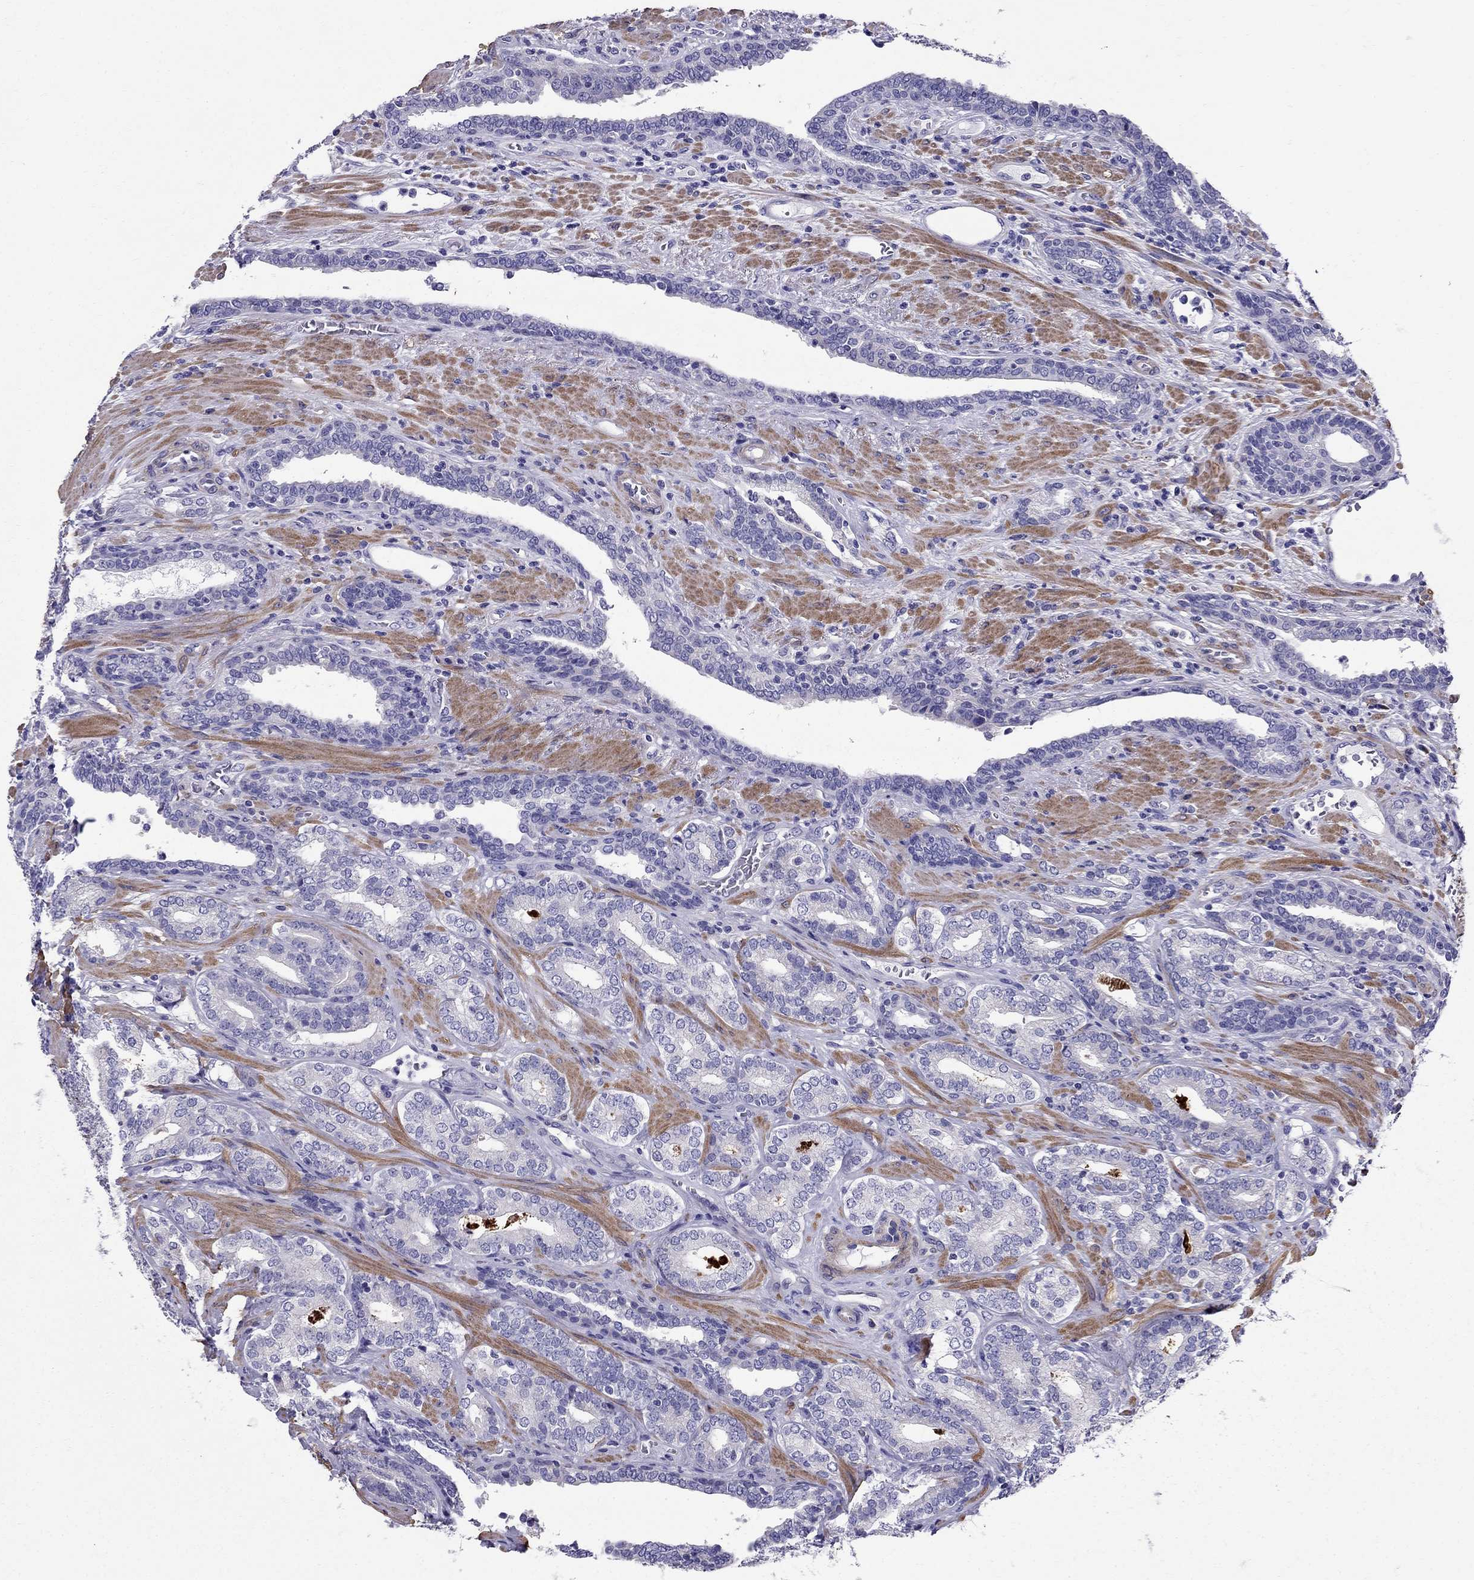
{"staining": {"intensity": "negative", "quantity": "none", "location": "none"}, "tissue": "prostate cancer", "cell_type": "Tumor cells", "image_type": "cancer", "snomed": [{"axis": "morphology", "description": "Adenocarcinoma, Low grade"}, {"axis": "topography", "description": "Prostate"}], "caption": "Prostate cancer (adenocarcinoma (low-grade)) was stained to show a protein in brown. There is no significant staining in tumor cells.", "gene": "GPR50", "patient": {"sex": "male", "age": 61}}